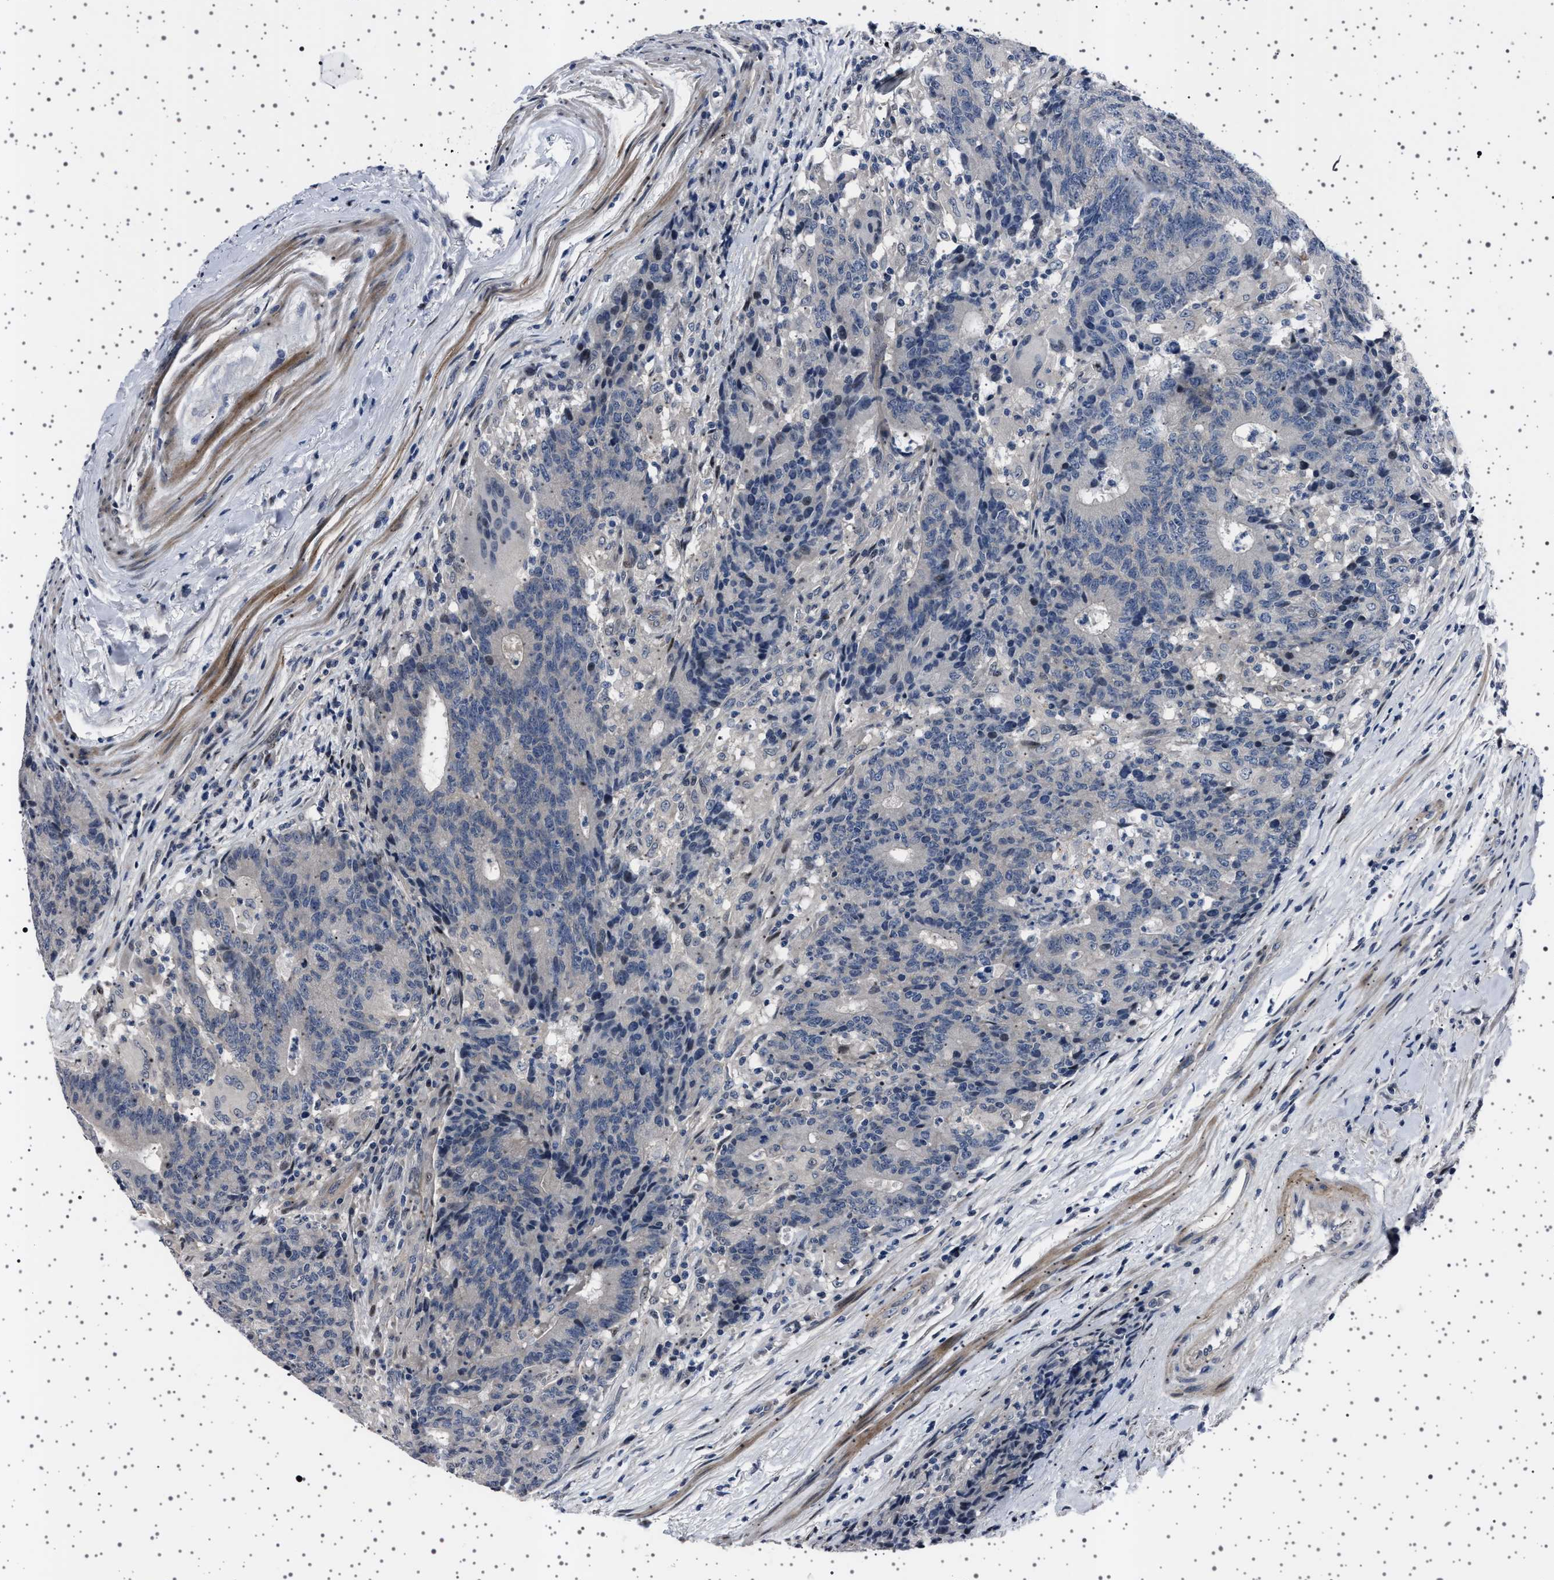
{"staining": {"intensity": "negative", "quantity": "none", "location": "none"}, "tissue": "colorectal cancer", "cell_type": "Tumor cells", "image_type": "cancer", "snomed": [{"axis": "morphology", "description": "Normal tissue, NOS"}, {"axis": "morphology", "description": "Adenocarcinoma, NOS"}, {"axis": "topography", "description": "Colon"}], "caption": "Photomicrograph shows no significant protein expression in tumor cells of adenocarcinoma (colorectal).", "gene": "PAK5", "patient": {"sex": "female", "age": 75}}